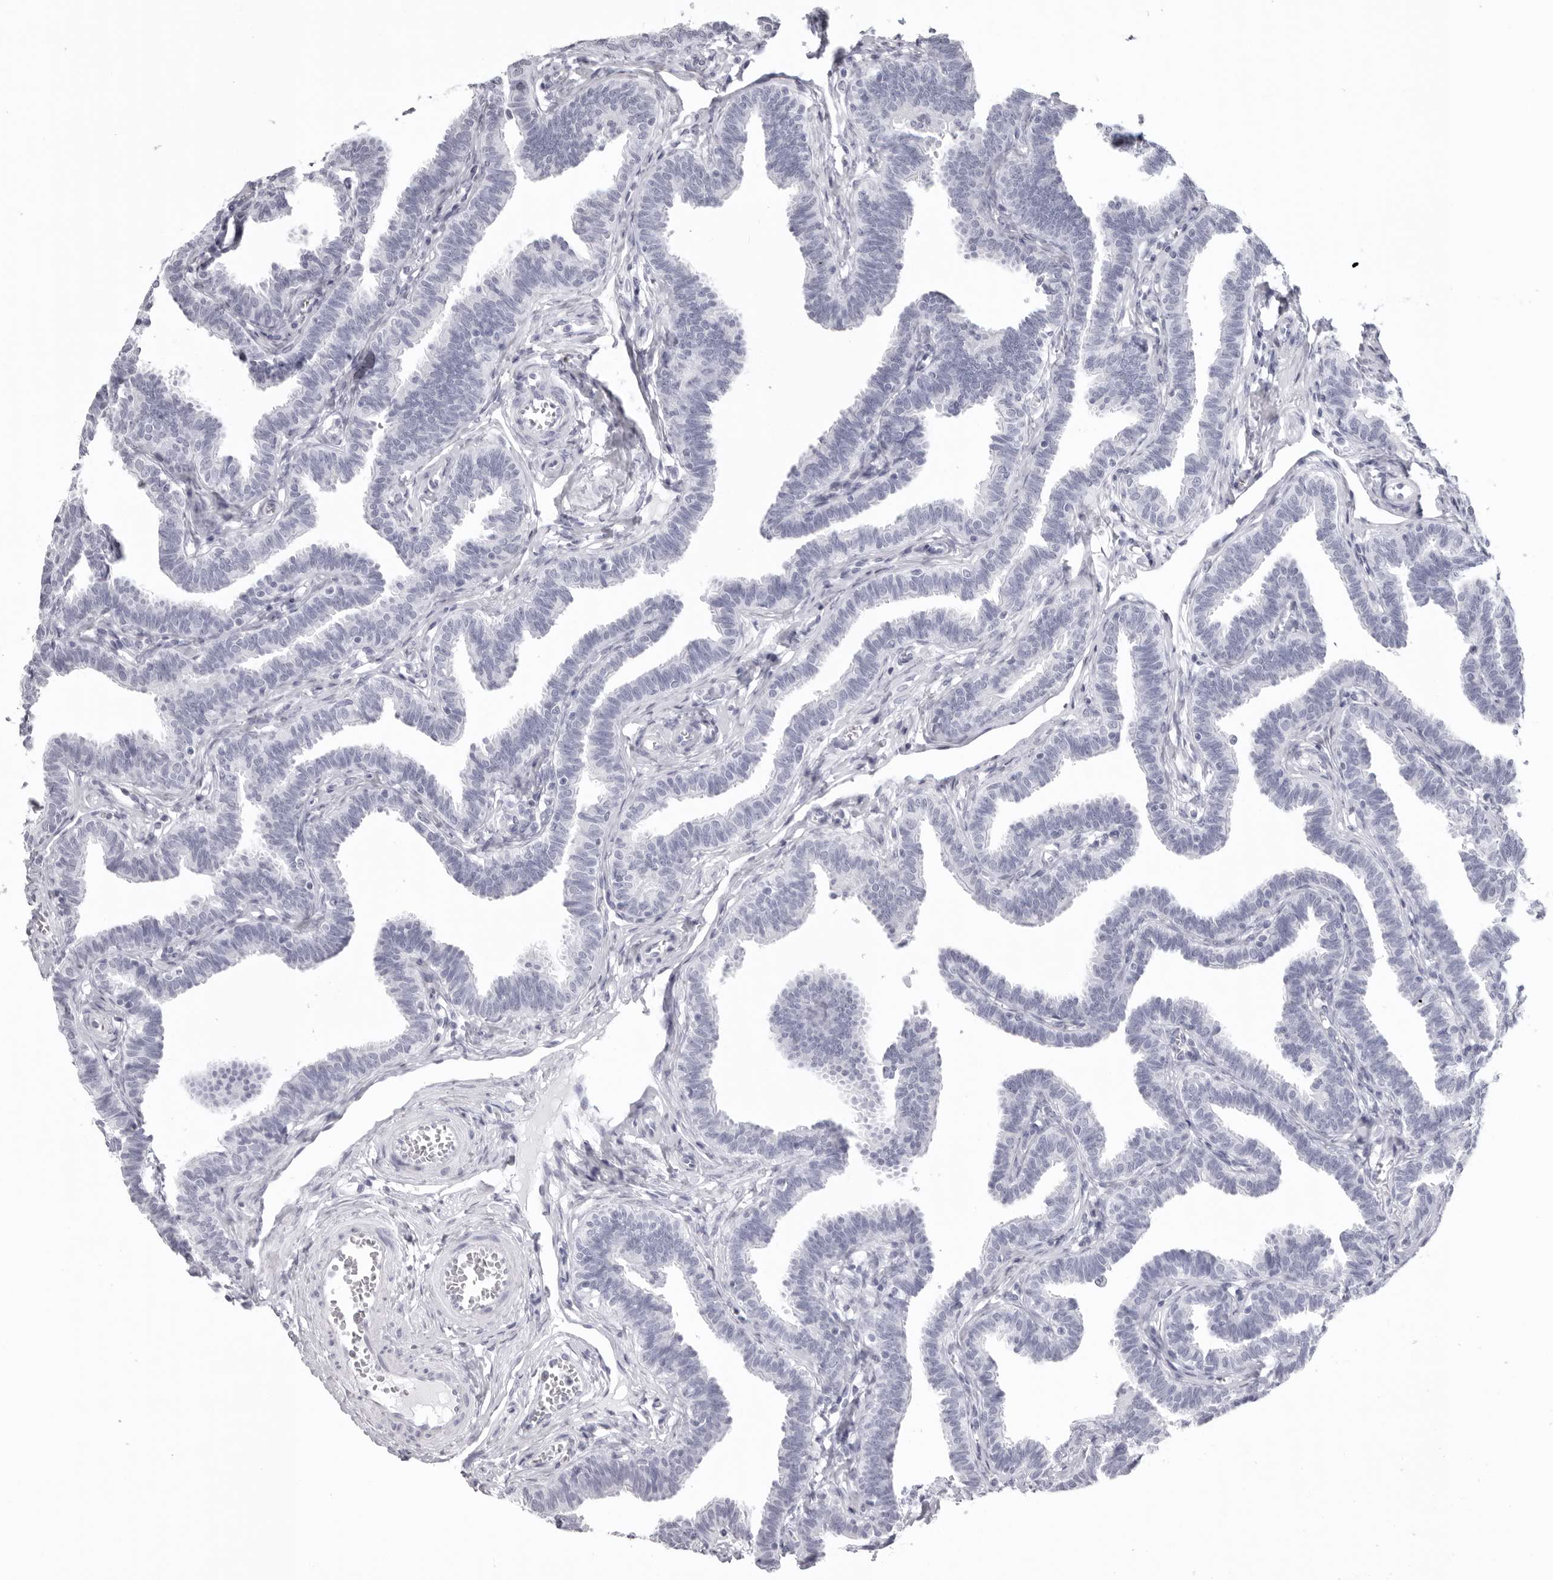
{"staining": {"intensity": "negative", "quantity": "none", "location": "none"}, "tissue": "fallopian tube", "cell_type": "Glandular cells", "image_type": "normal", "snomed": [{"axis": "morphology", "description": "Normal tissue, NOS"}, {"axis": "topography", "description": "Fallopian tube"}, {"axis": "topography", "description": "Ovary"}], "caption": "A high-resolution image shows immunohistochemistry staining of unremarkable fallopian tube, which shows no significant staining in glandular cells.", "gene": "KLK9", "patient": {"sex": "female", "age": 23}}